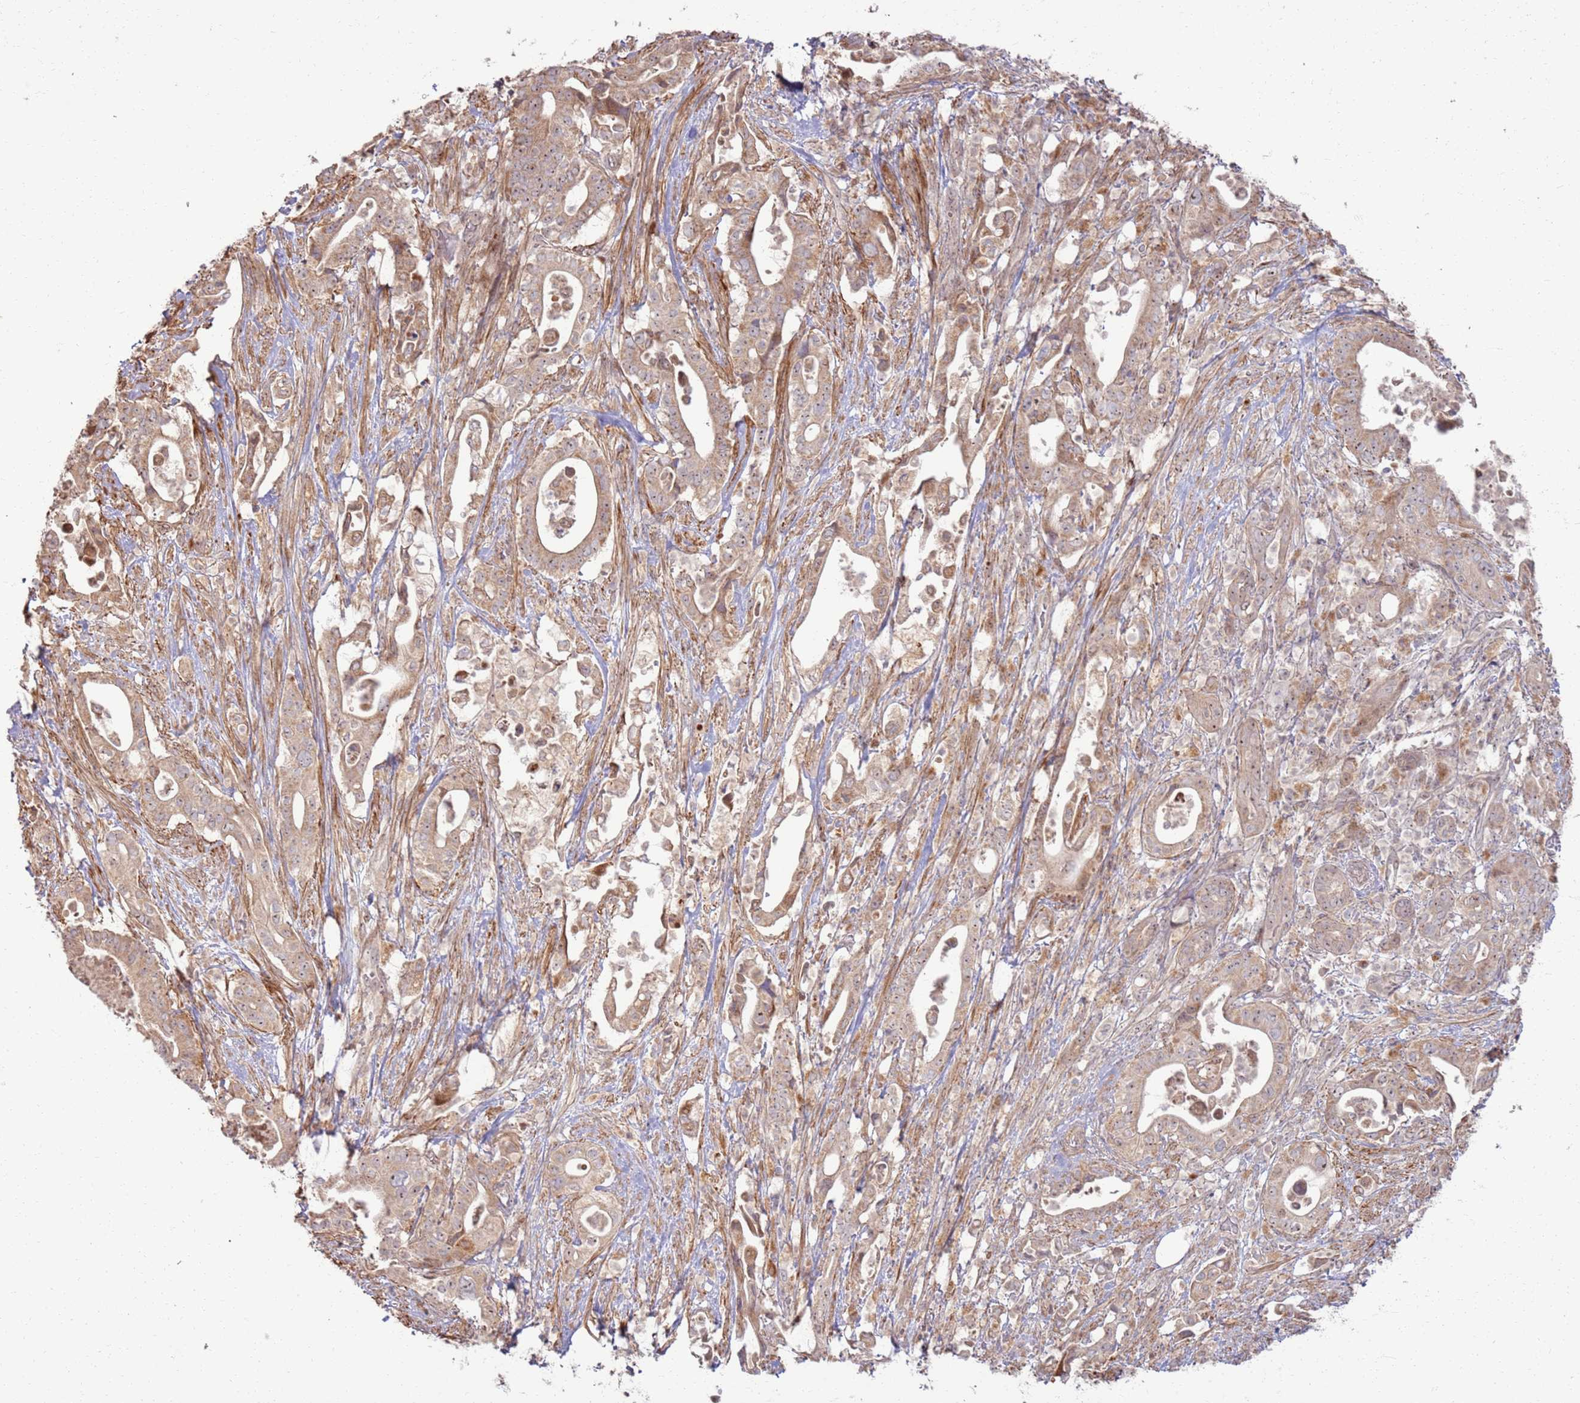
{"staining": {"intensity": "moderate", "quantity": ">75%", "location": "cytoplasmic/membranous,nuclear"}, "tissue": "pancreatic cancer", "cell_type": "Tumor cells", "image_type": "cancer", "snomed": [{"axis": "morphology", "description": "Adenocarcinoma, NOS"}, {"axis": "topography", "description": "Pancreas"}], "caption": "IHC photomicrograph of neoplastic tissue: pancreatic adenocarcinoma stained using IHC reveals medium levels of moderate protein expression localized specifically in the cytoplasmic/membranous and nuclear of tumor cells, appearing as a cytoplasmic/membranous and nuclear brown color.", "gene": "CNPY1", "patient": {"sex": "female", "age": 77}}